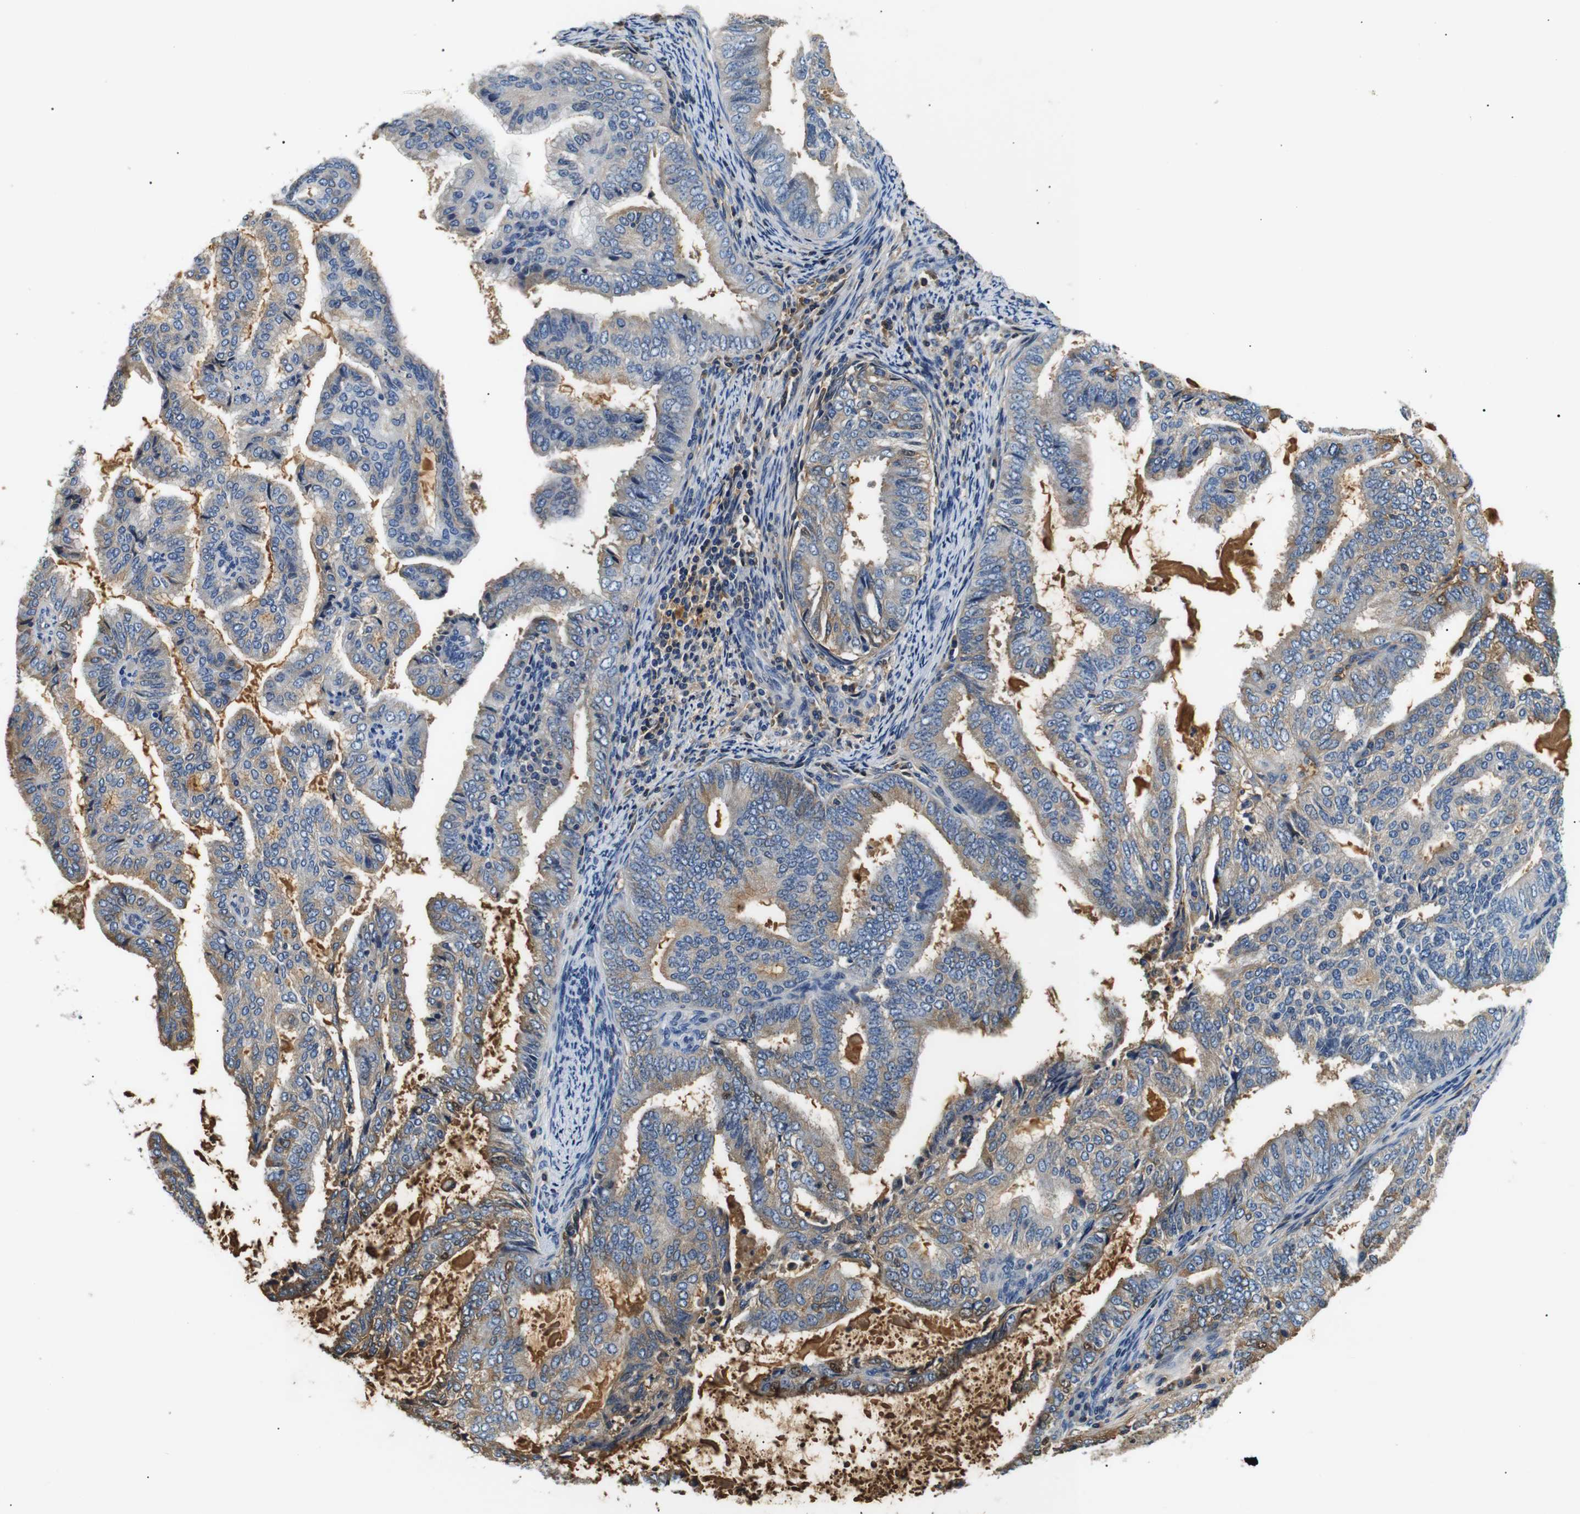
{"staining": {"intensity": "weak", "quantity": "25%-75%", "location": "cytoplasmic/membranous"}, "tissue": "endometrial cancer", "cell_type": "Tumor cells", "image_type": "cancer", "snomed": [{"axis": "morphology", "description": "Adenocarcinoma, NOS"}, {"axis": "topography", "description": "Endometrium"}], "caption": "Immunohistochemical staining of endometrial cancer (adenocarcinoma) displays low levels of weak cytoplasmic/membranous staining in about 25%-75% of tumor cells. (DAB (3,3'-diaminobenzidine) IHC with brightfield microscopy, high magnification).", "gene": "LHCGR", "patient": {"sex": "female", "age": 58}}